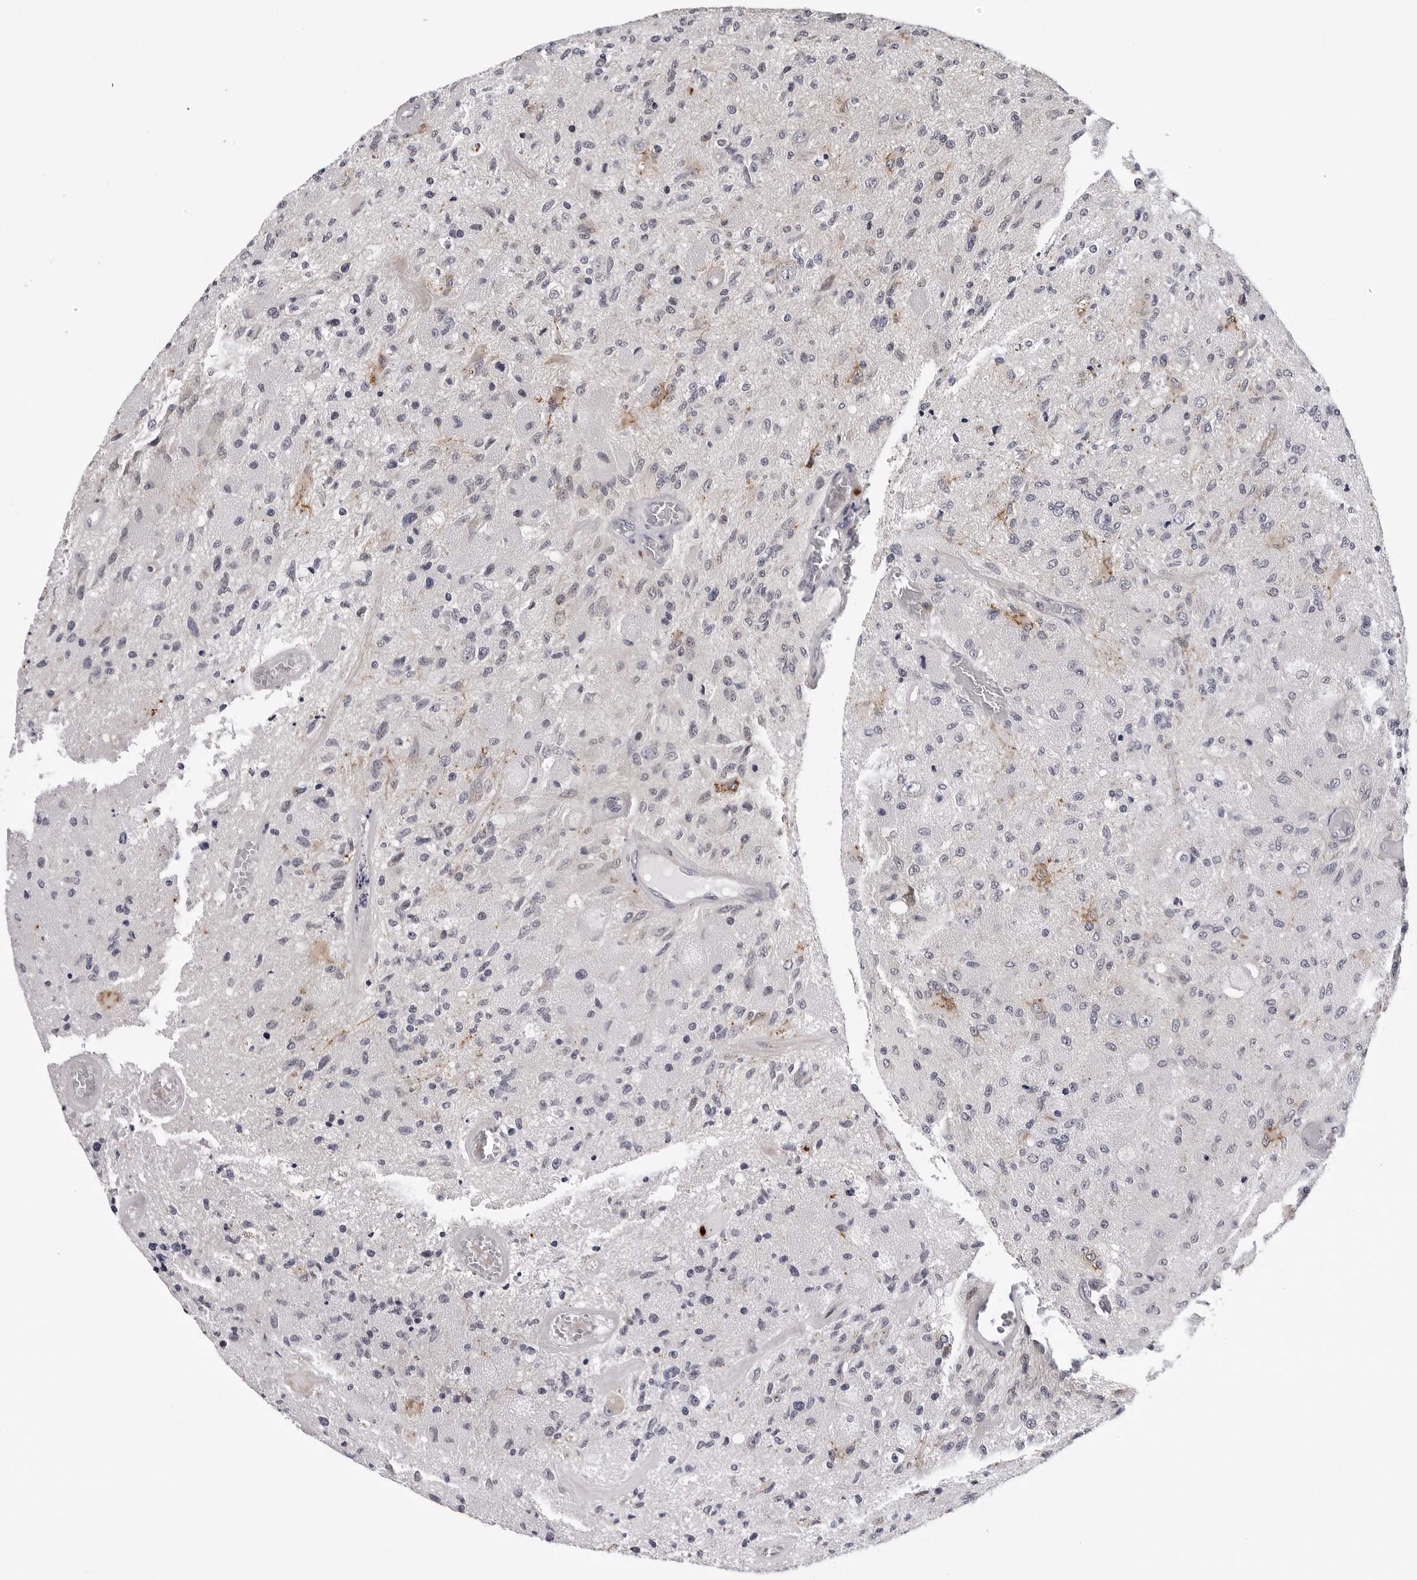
{"staining": {"intensity": "negative", "quantity": "none", "location": "none"}, "tissue": "glioma", "cell_type": "Tumor cells", "image_type": "cancer", "snomed": [{"axis": "morphology", "description": "Normal tissue, NOS"}, {"axis": "morphology", "description": "Glioma, malignant, High grade"}, {"axis": "topography", "description": "Cerebral cortex"}], "caption": "An immunohistochemistry (IHC) micrograph of glioma is shown. There is no staining in tumor cells of glioma. Nuclei are stained in blue.", "gene": "KIAA1614", "patient": {"sex": "male", "age": 77}}